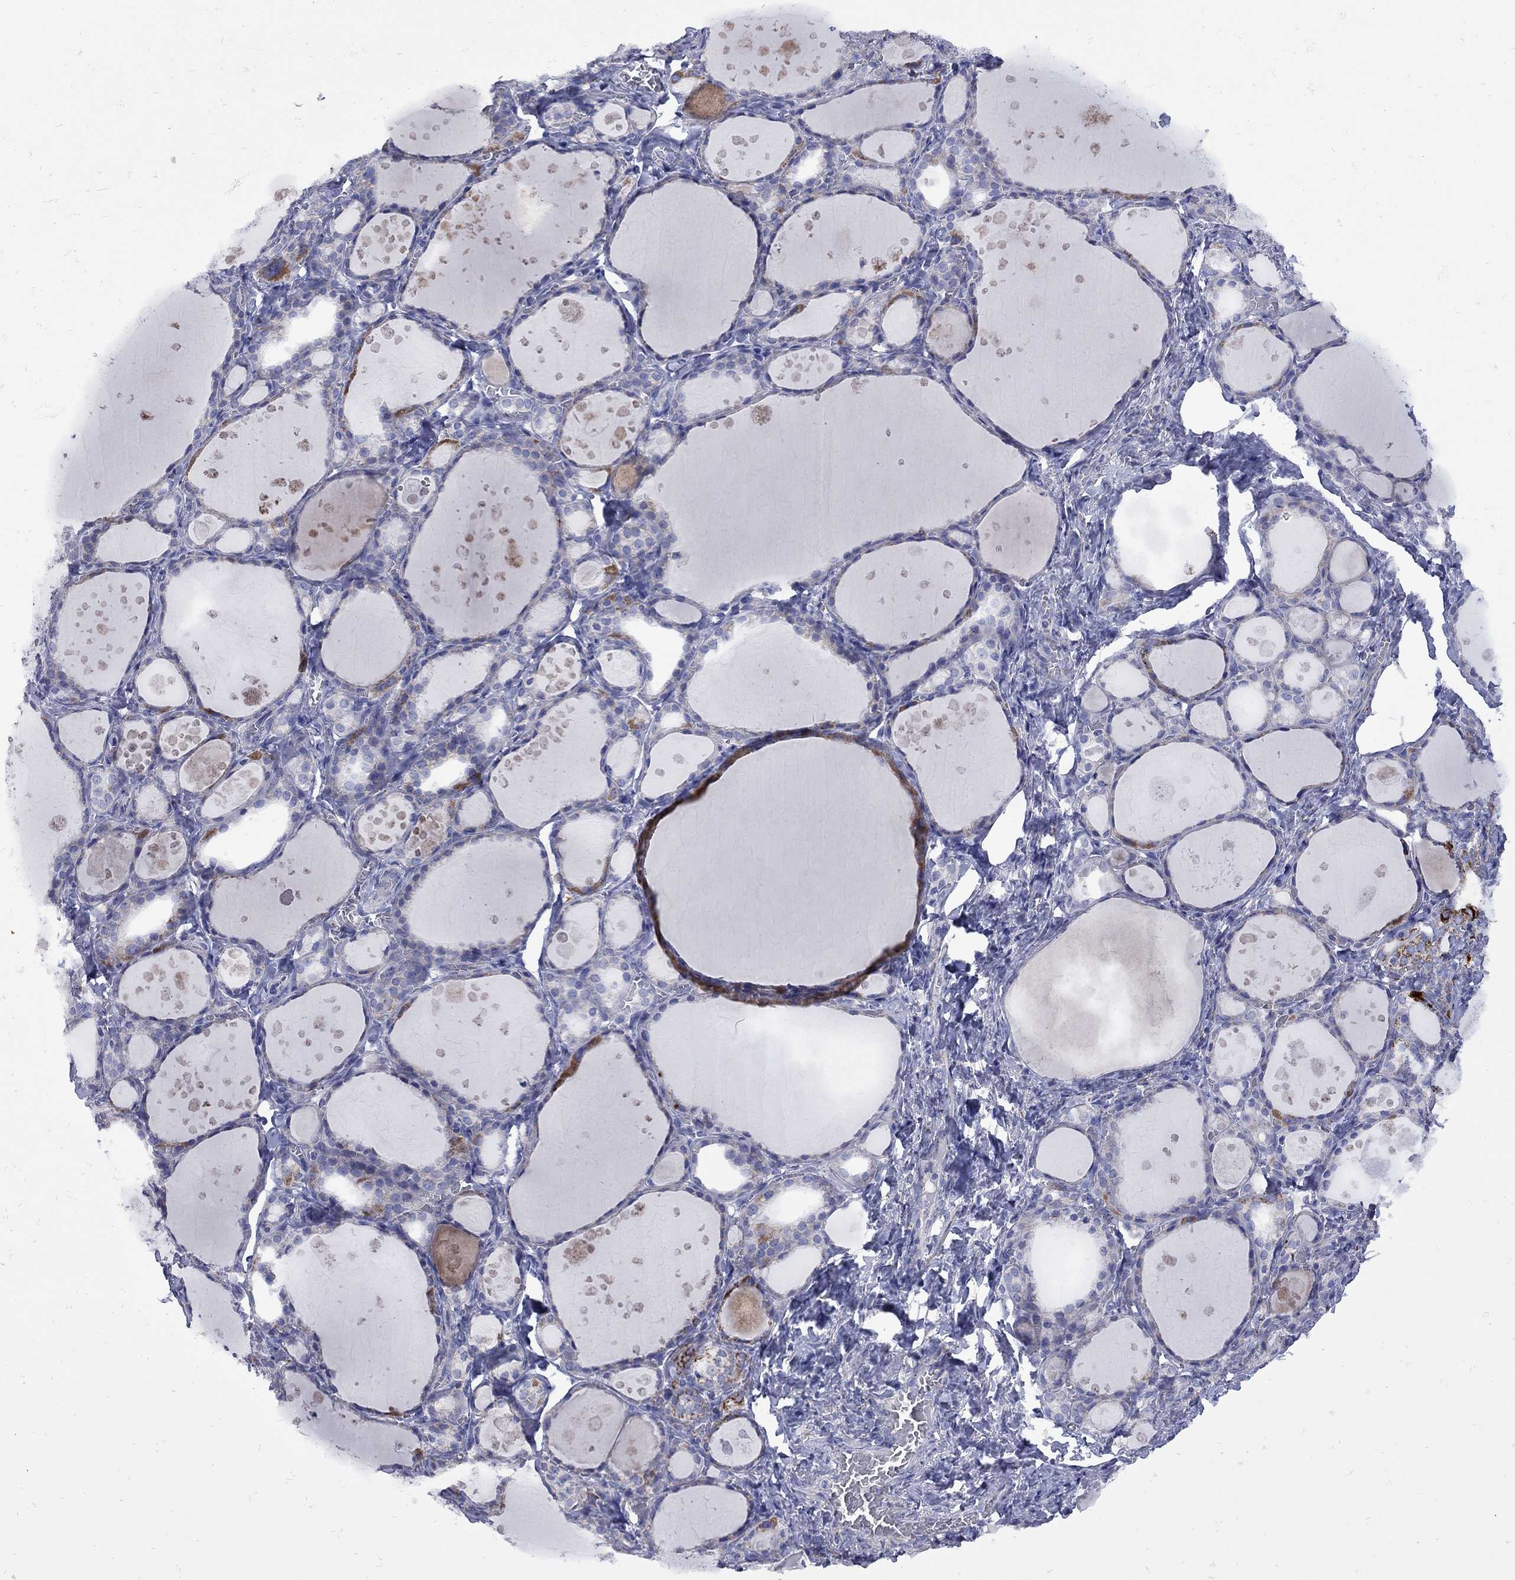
{"staining": {"intensity": "negative", "quantity": "none", "location": "none"}, "tissue": "thyroid gland", "cell_type": "Glandular cells", "image_type": "normal", "snomed": [{"axis": "morphology", "description": "Normal tissue, NOS"}, {"axis": "topography", "description": "Thyroid gland"}], "caption": "DAB (3,3'-diaminobenzidine) immunohistochemical staining of benign thyroid gland shows no significant expression in glandular cells. (DAB (3,3'-diaminobenzidine) immunohistochemistry visualized using brightfield microscopy, high magnification).", "gene": "SESTD1", "patient": {"sex": "male", "age": 68}}